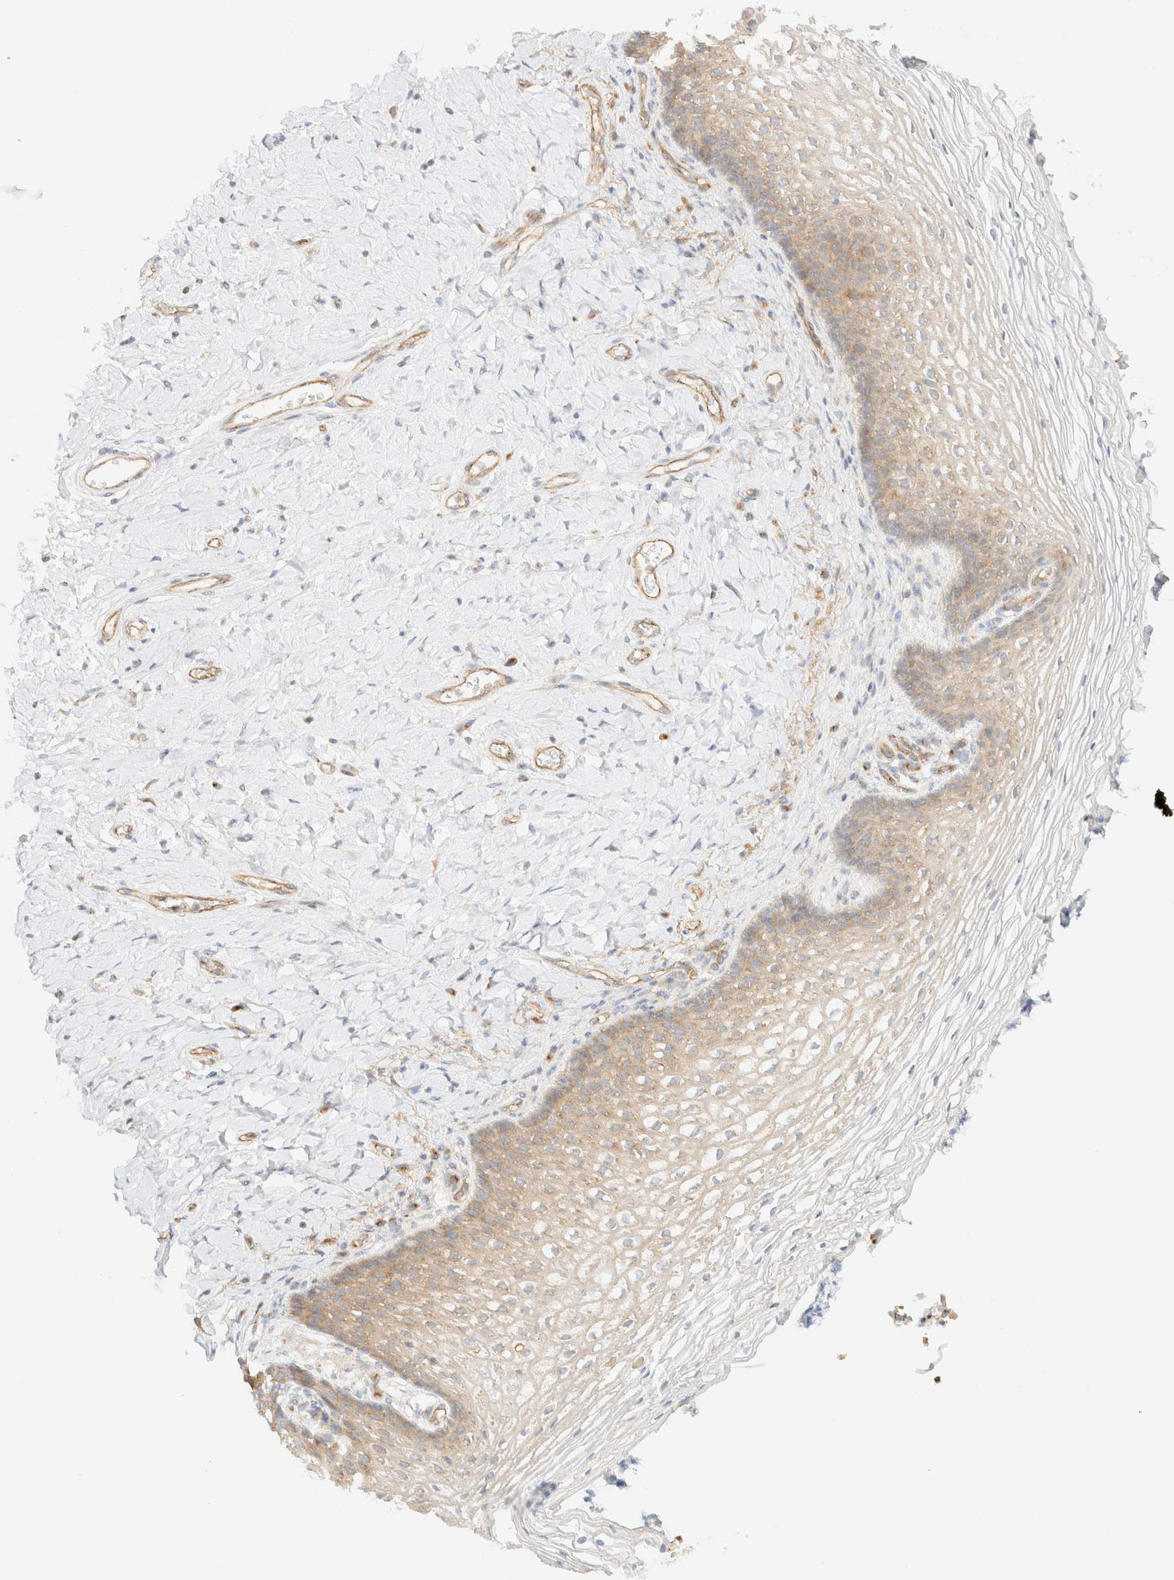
{"staining": {"intensity": "weak", "quantity": "<25%", "location": "cytoplasmic/membranous"}, "tissue": "vagina", "cell_type": "Squamous epithelial cells", "image_type": "normal", "snomed": [{"axis": "morphology", "description": "Normal tissue, NOS"}, {"axis": "topography", "description": "Vagina"}], "caption": "IHC histopathology image of unremarkable vagina: vagina stained with DAB shows no significant protein expression in squamous epithelial cells. Nuclei are stained in blue.", "gene": "MYO10", "patient": {"sex": "female", "age": 60}}